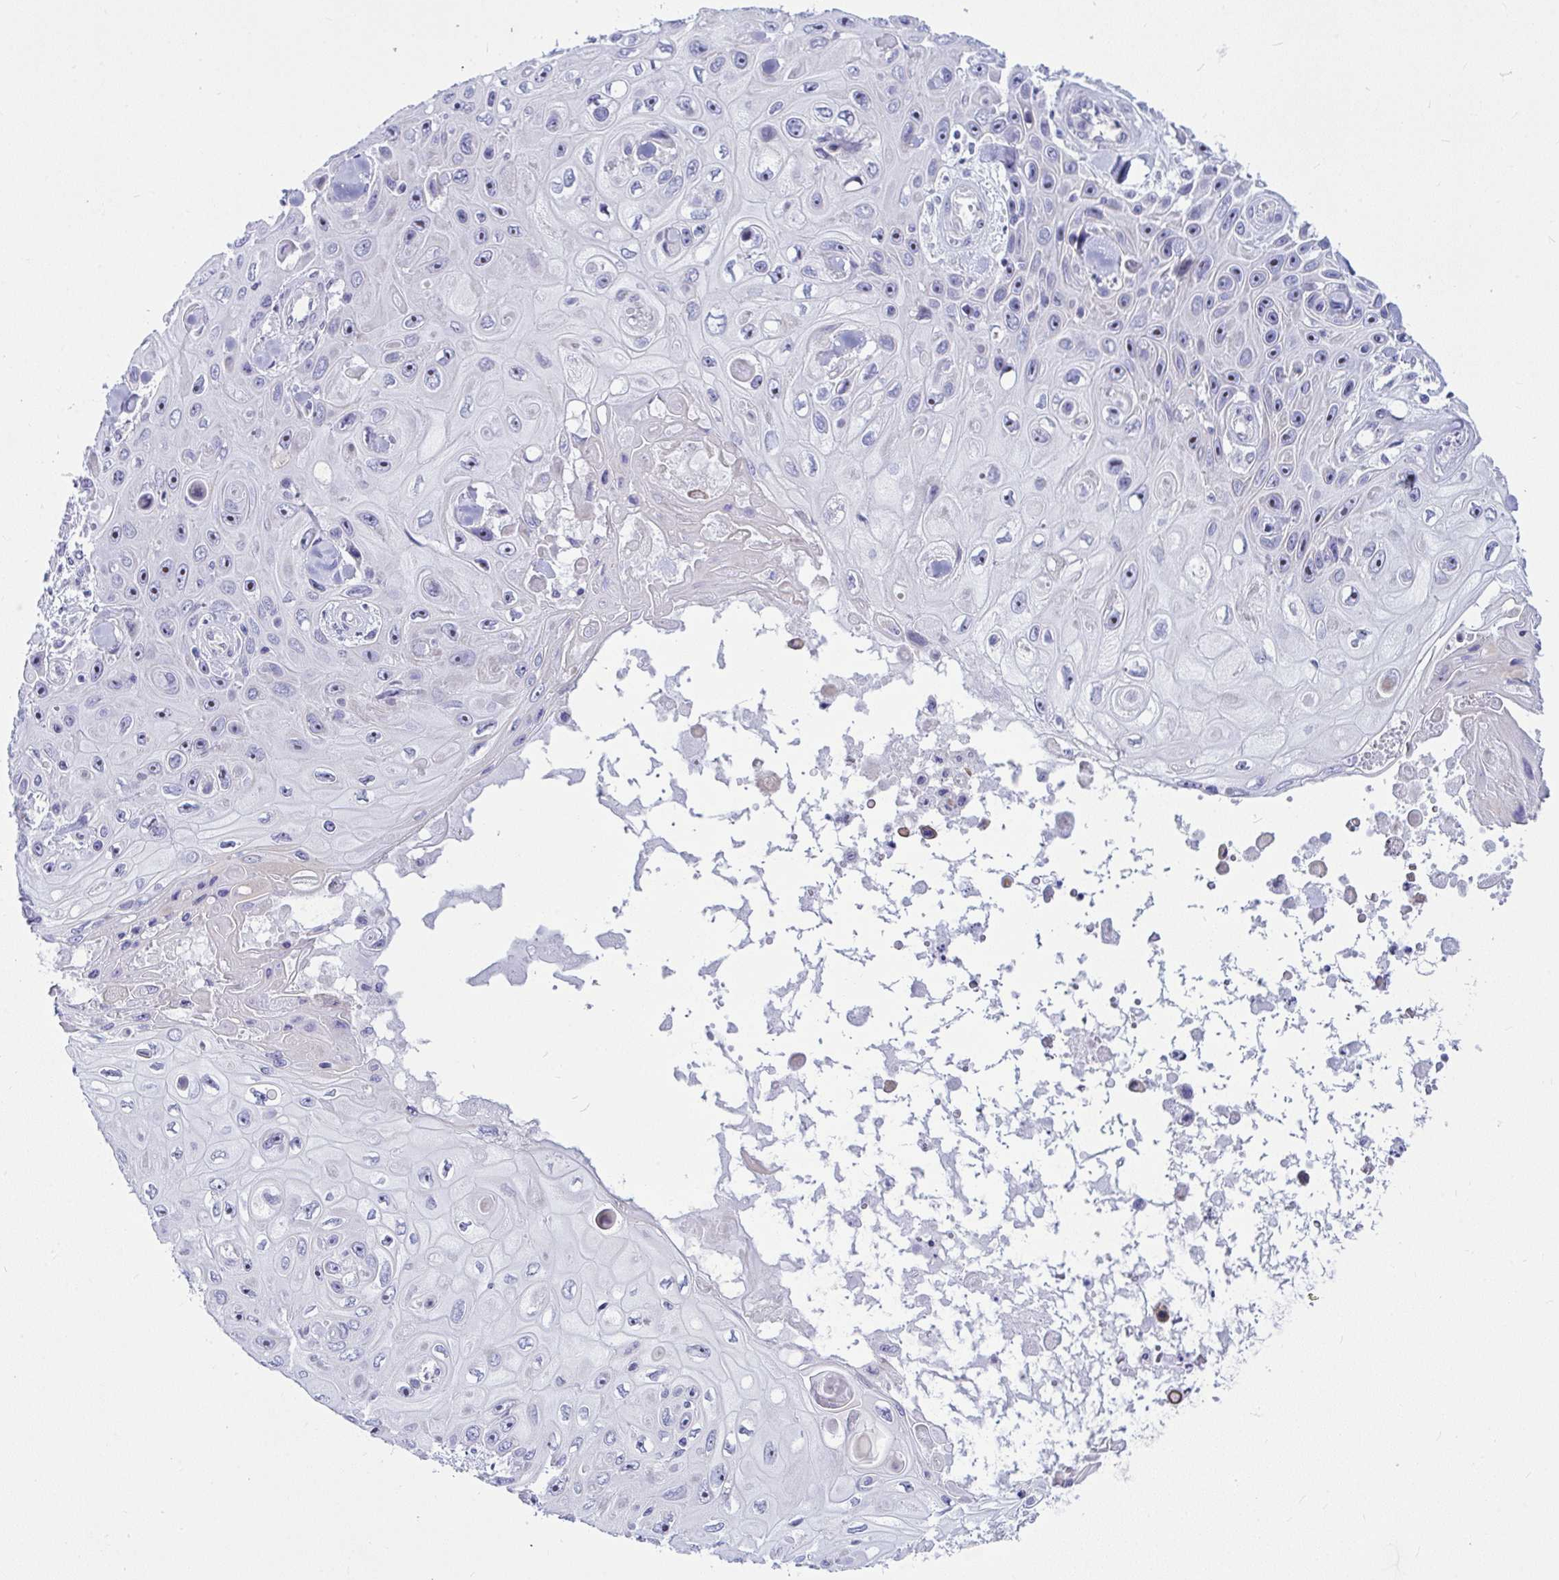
{"staining": {"intensity": "moderate", "quantity": "<25%", "location": "nuclear"}, "tissue": "skin cancer", "cell_type": "Tumor cells", "image_type": "cancer", "snomed": [{"axis": "morphology", "description": "Squamous cell carcinoma, NOS"}, {"axis": "topography", "description": "Skin"}], "caption": "Human skin cancer (squamous cell carcinoma) stained for a protein (brown) exhibits moderate nuclear positive expression in about <25% of tumor cells.", "gene": "NFXL1", "patient": {"sex": "male", "age": 82}}